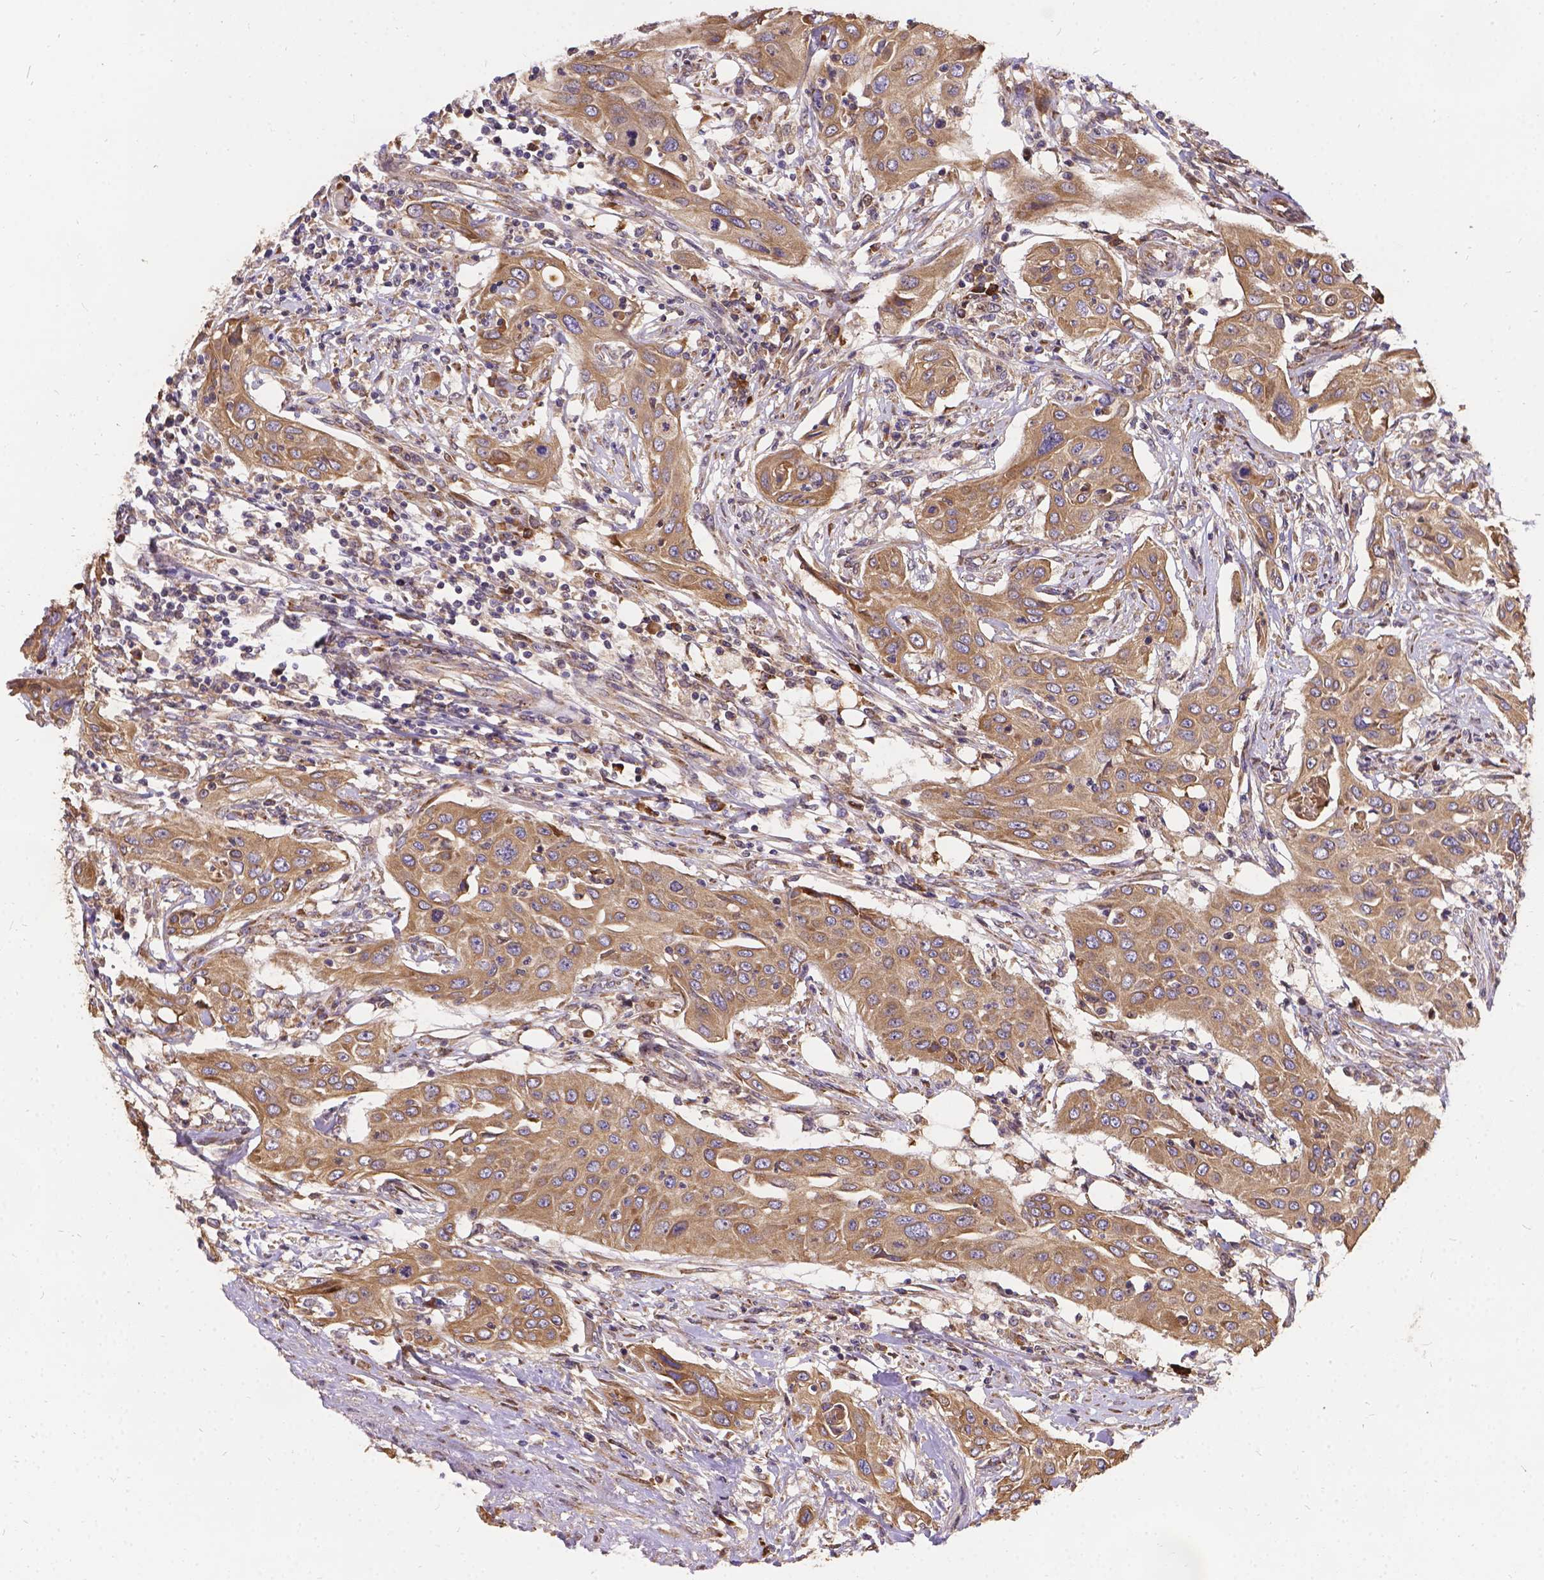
{"staining": {"intensity": "weak", "quantity": ">75%", "location": "cytoplasmic/membranous"}, "tissue": "urothelial cancer", "cell_type": "Tumor cells", "image_type": "cancer", "snomed": [{"axis": "morphology", "description": "Urothelial carcinoma, High grade"}, {"axis": "topography", "description": "Urinary bladder"}], "caption": "IHC staining of high-grade urothelial carcinoma, which displays low levels of weak cytoplasmic/membranous expression in about >75% of tumor cells indicating weak cytoplasmic/membranous protein expression. The staining was performed using DAB (brown) for protein detection and nuclei were counterstained in hematoxylin (blue).", "gene": "DENND6A", "patient": {"sex": "male", "age": 82}}